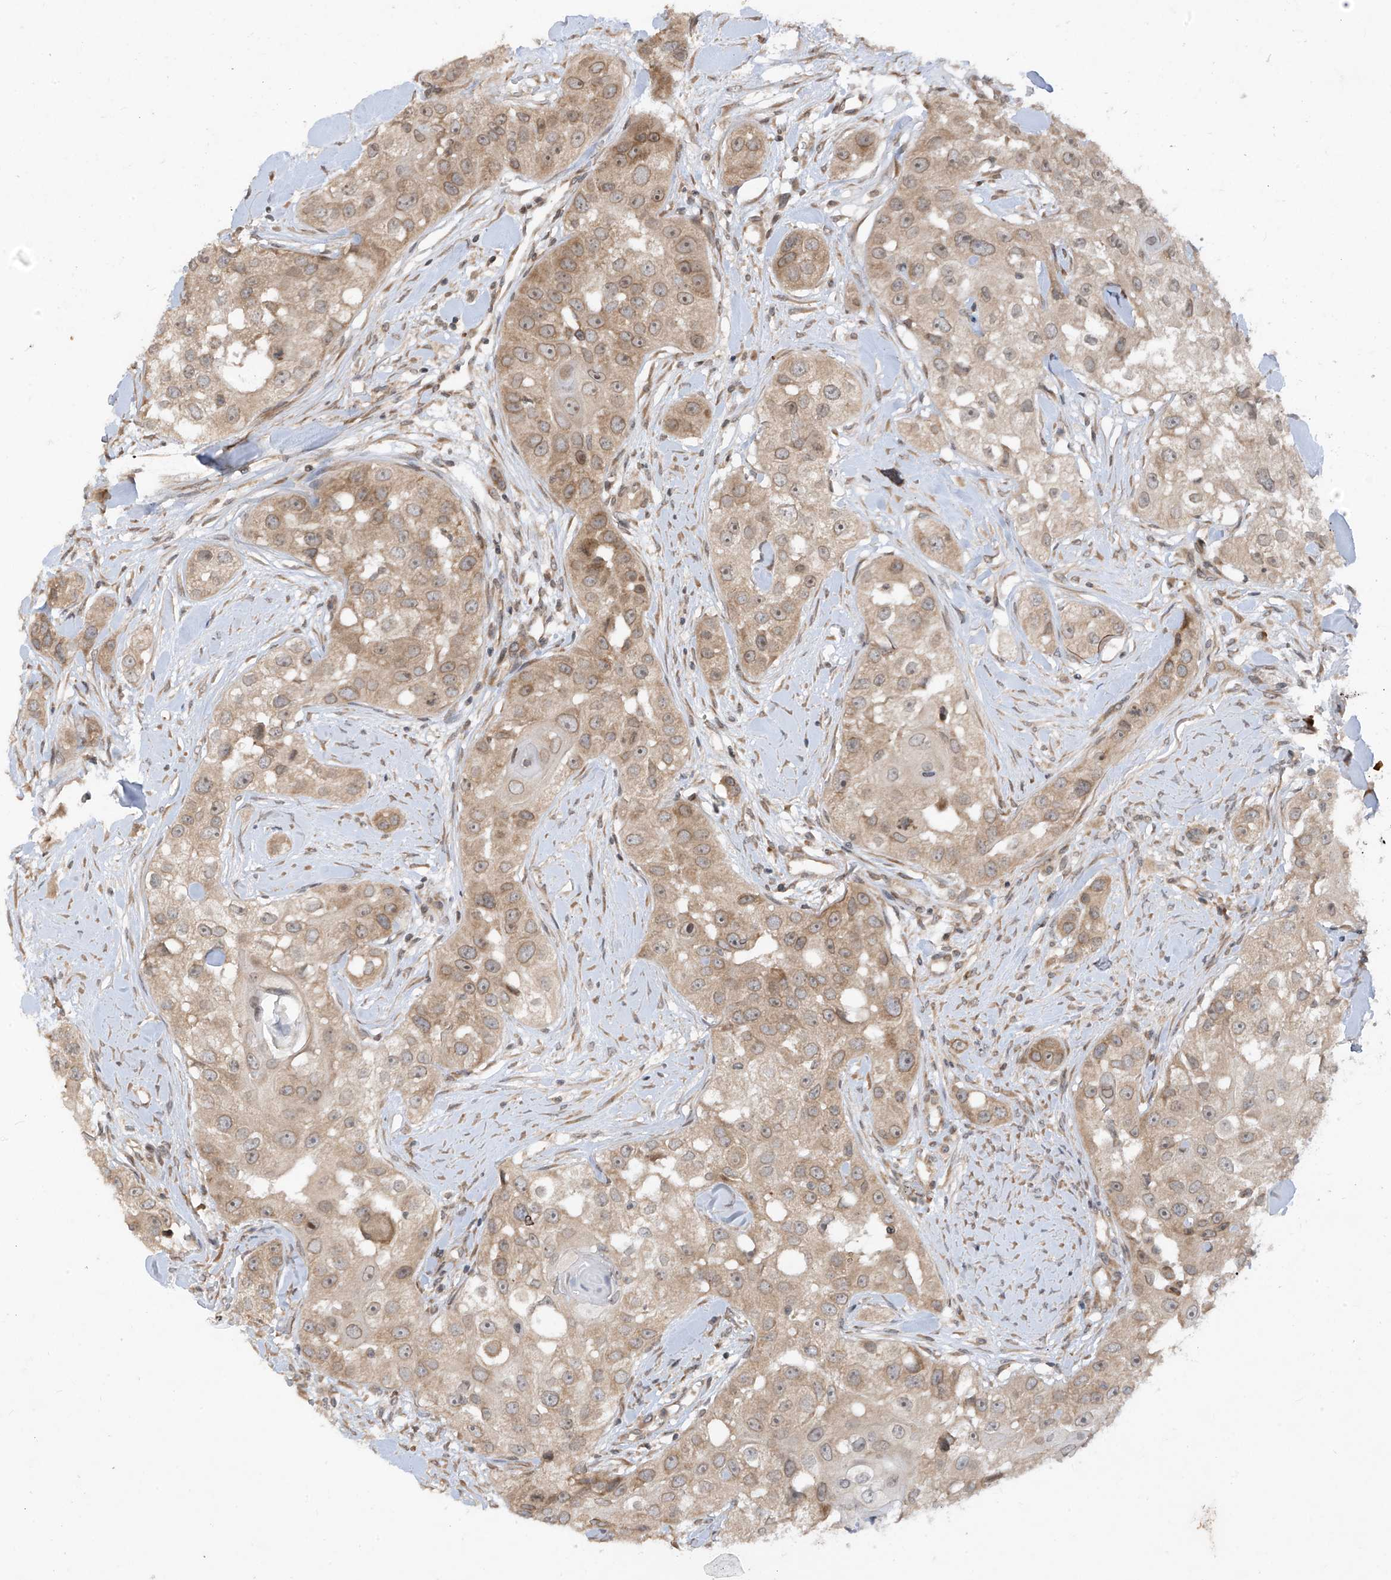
{"staining": {"intensity": "weak", "quantity": ">75%", "location": "cytoplasmic/membranous"}, "tissue": "head and neck cancer", "cell_type": "Tumor cells", "image_type": "cancer", "snomed": [{"axis": "morphology", "description": "Normal tissue, NOS"}, {"axis": "morphology", "description": "Squamous cell carcinoma, NOS"}, {"axis": "topography", "description": "Skeletal muscle"}, {"axis": "topography", "description": "Head-Neck"}], "caption": "Human head and neck cancer stained for a protein (brown) exhibits weak cytoplasmic/membranous positive expression in approximately >75% of tumor cells.", "gene": "RPL34", "patient": {"sex": "male", "age": 51}}